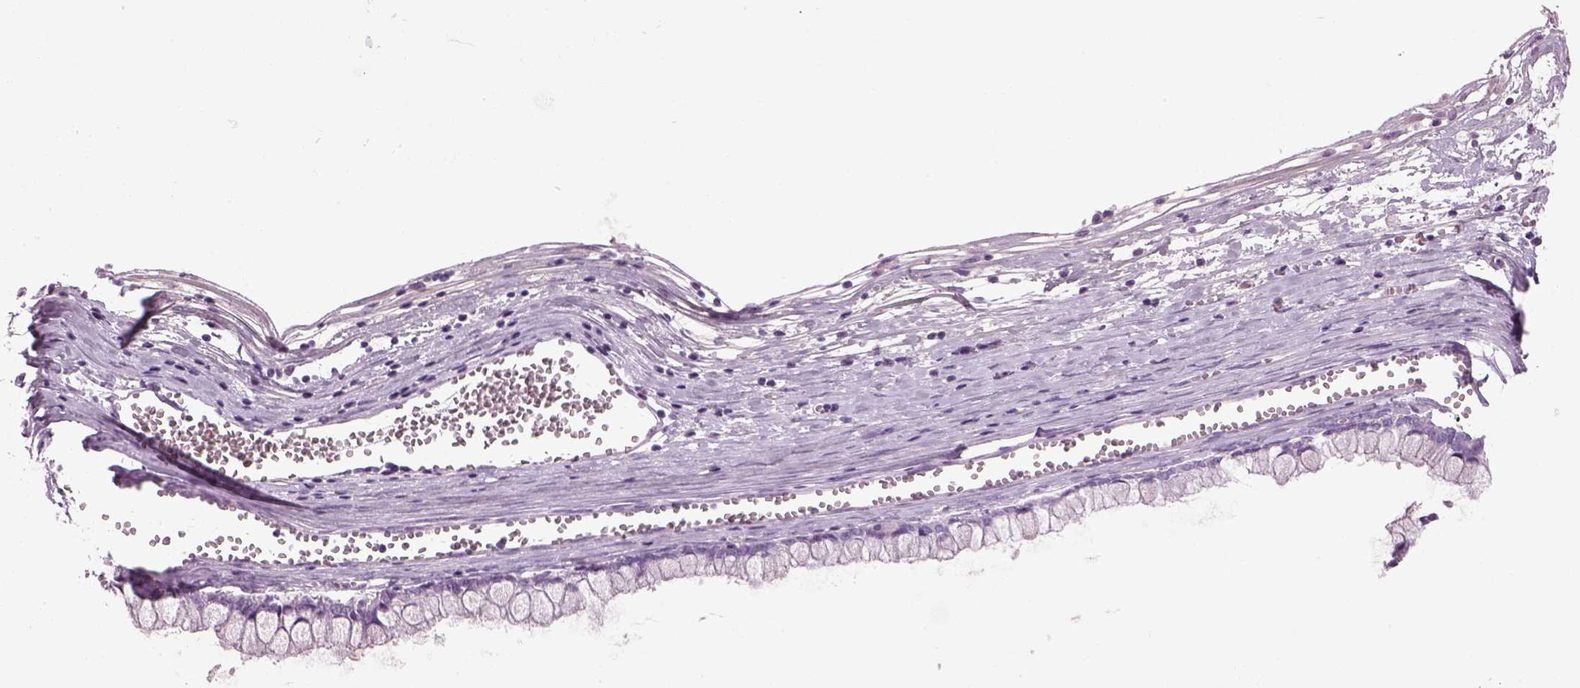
{"staining": {"intensity": "negative", "quantity": "none", "location": "none"}, "tissue": "ovarian cancer", "cell_type": "Tumor cells", "image_type": "cancer", "snomed": [{"axis": "morphology", "description": "Cystadenocarcinoma, mucinous, NOS"}, {"axis": "topography", "description": "Ovary"}], "caption": "This image is of ovarian cancer (mucinous cystadenocarcinoma) stained with IHC to label a protein in brown with the nuclei are counter-stained blue. There is no positivity in tumor cells.", "gene": "MDH1B", "patient": {"sex": "female", "age": 67}}